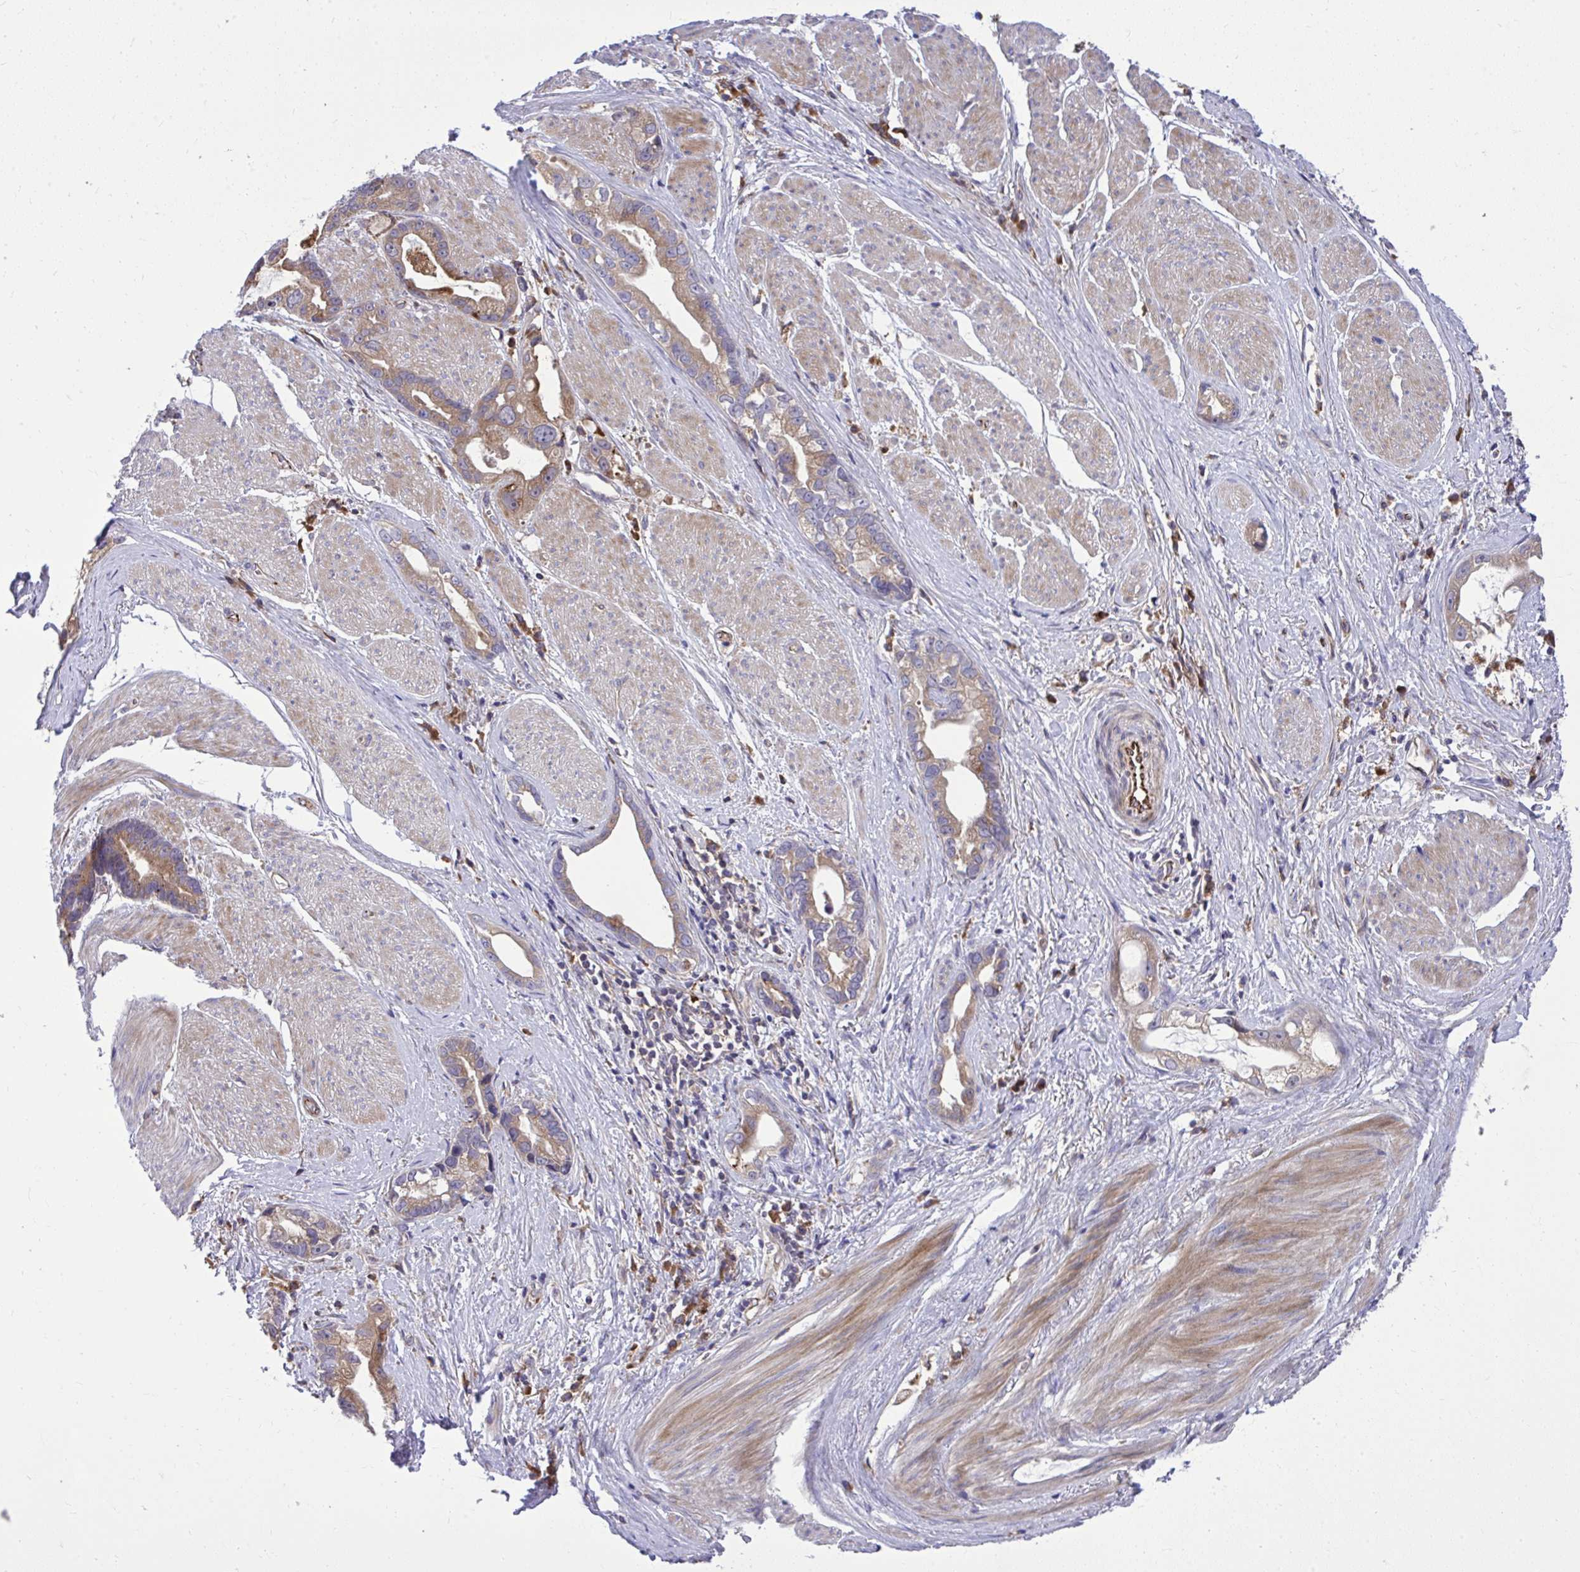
{"staining": {"intensity": "weak", "quantity": ">75%", "location": "cytoplasmic/membranous"}, "tissue": "stomach cancer", "cell_type": "Tumor cells", "image_type": "cancer", "snomed": [{"axis": "morphology", "description": "Adenocarcinoma, NOS"}, {"axis": "topography", "description": "Stomach"}], "caption": "DAB (3,3'-diaminobenzidine) immunohistochemical staining of human adenocarcinoma (stomach) exhibits weak cytoplasmic/membranous protein staining in approximately >75% of tumor cells.", "gene": "PAIP2", "patient": {"sex": "male", "age": 55}}